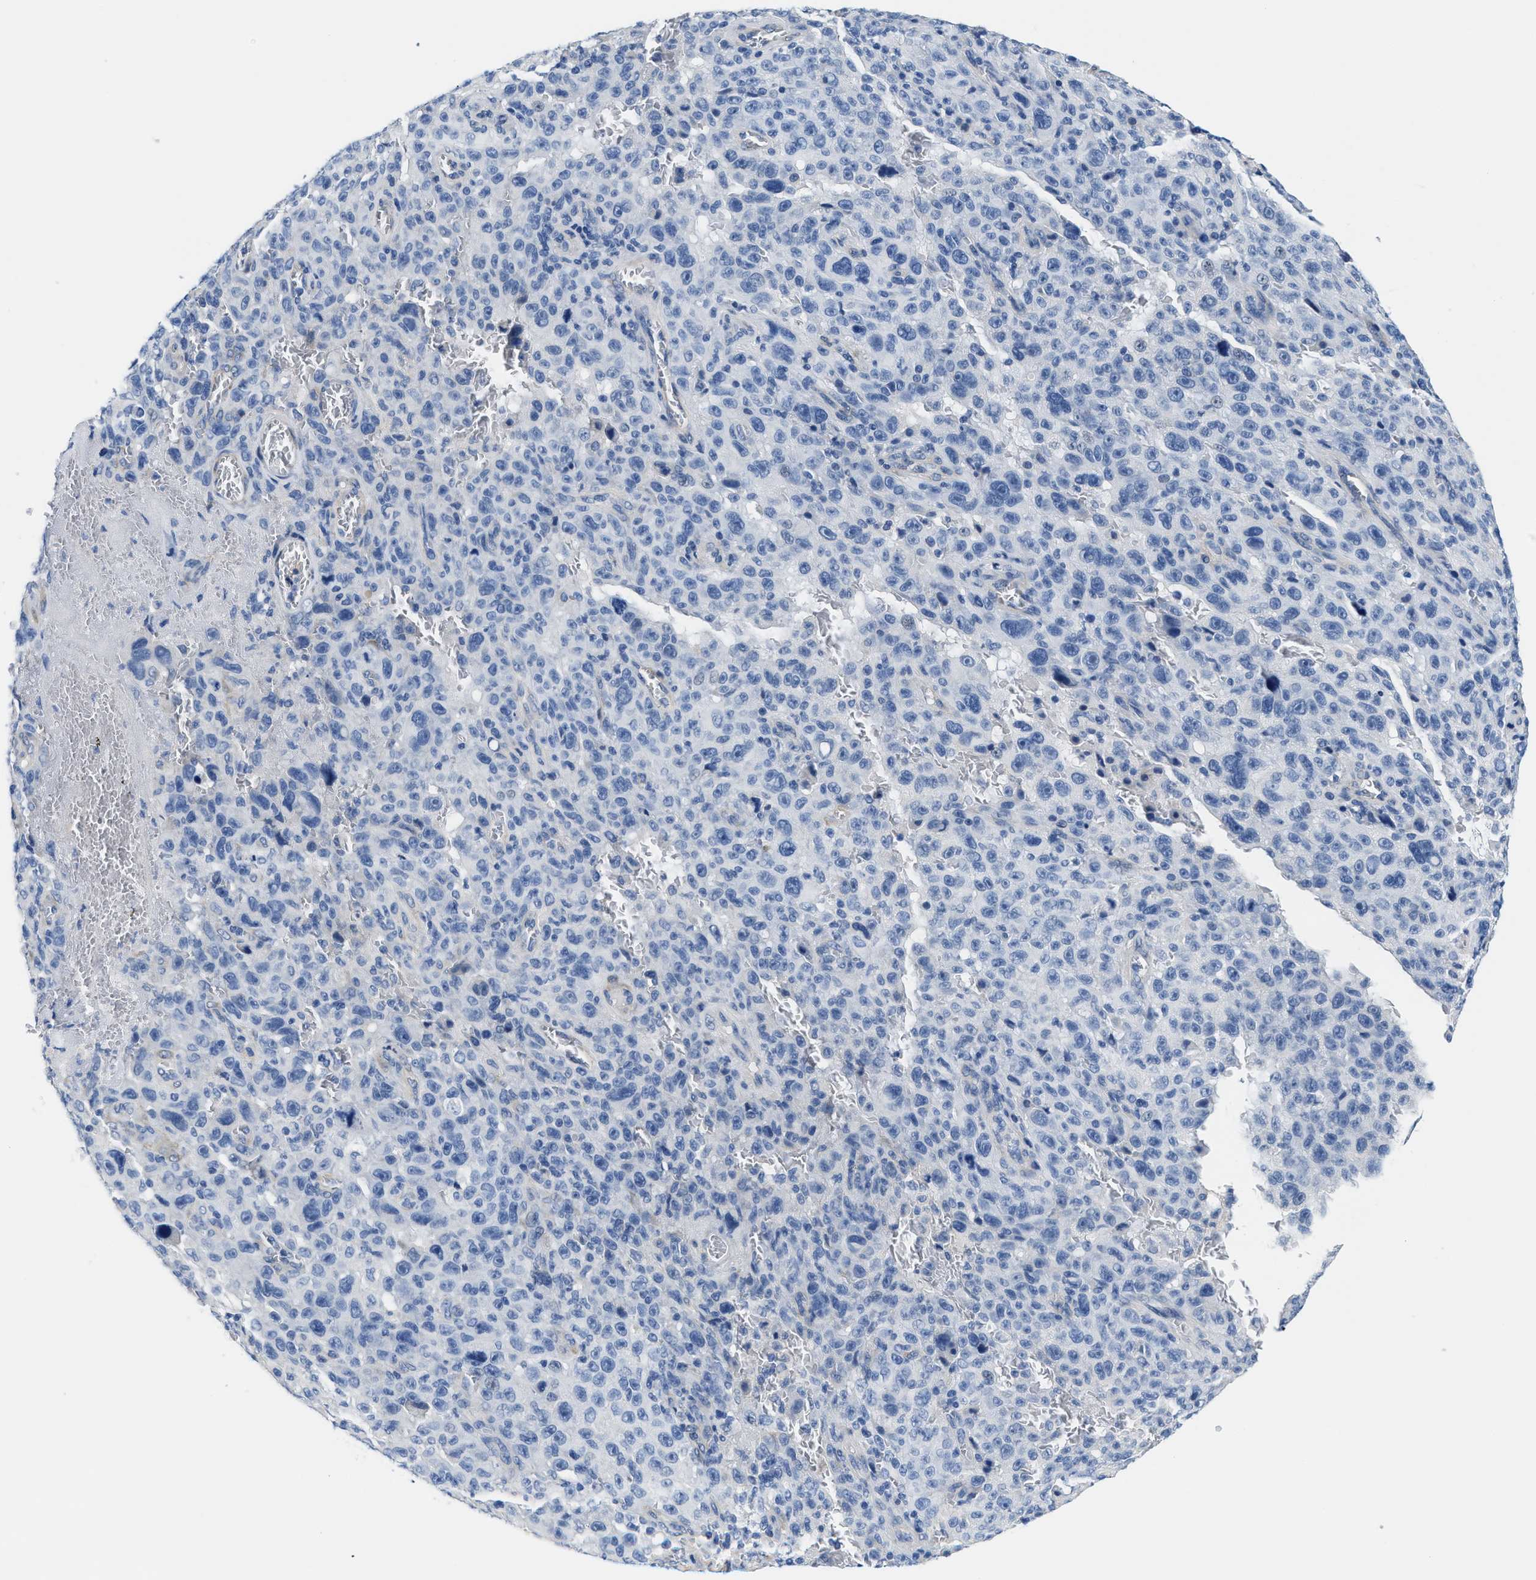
{"staining": {"intensity": "negative", "quantity": "none", "location": "none"}, "tissue": "melanoma", "cell_type": "Tumor cells", "image_type": "cancer", "snomed": [{"axis": "morphology", "description": "Malignant melanoma, NOS"}, {"axis": "topography", "description": "Skin"}], "caption": "Immunohistochemistry (IHC) of malignant melanoma shows no expression in tumor cells.", "gene": "DSCAM", "patient": {"sex": "female", "age": 82}}